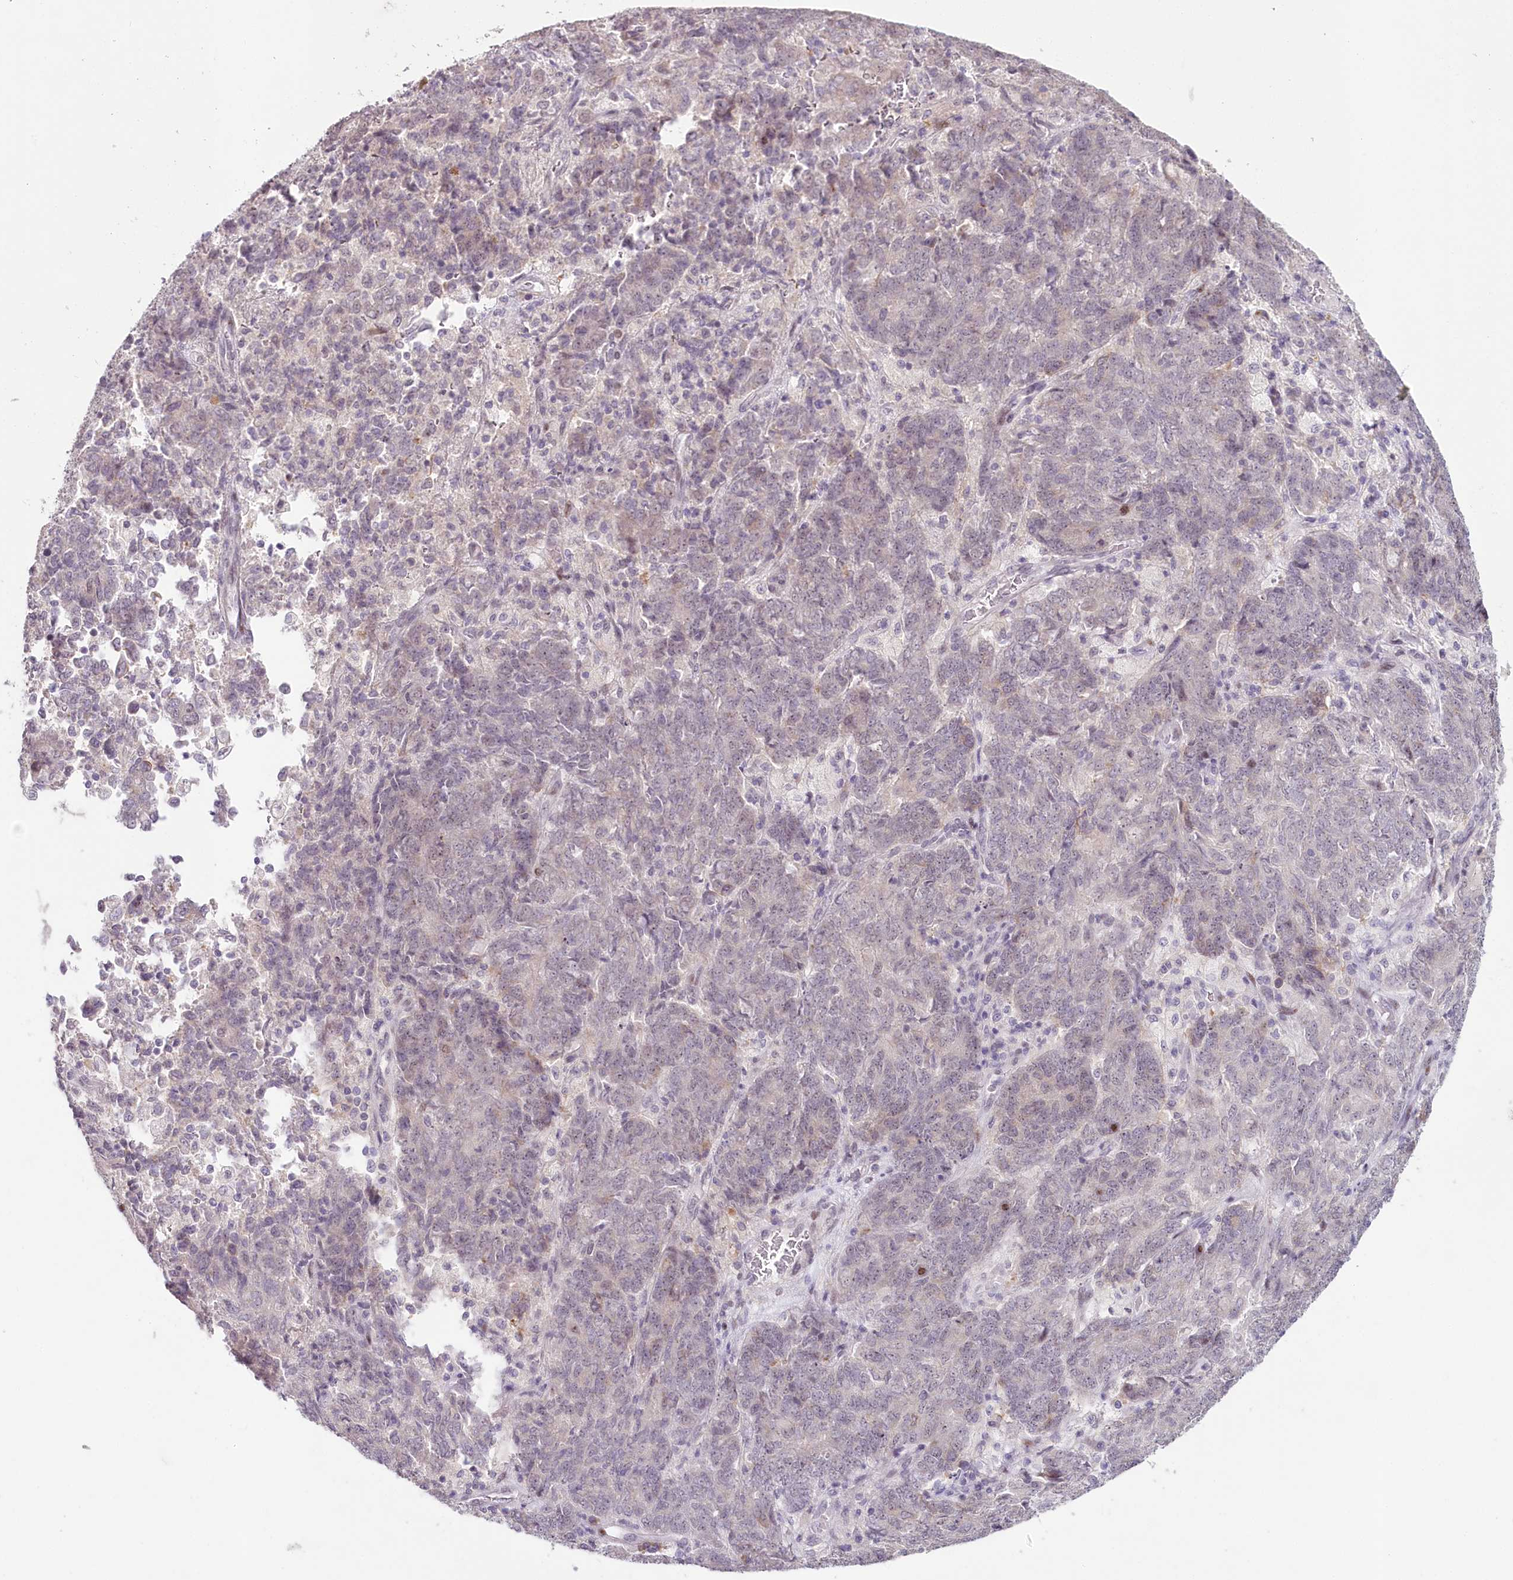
{"staining": {"intensity": "negative", "quantity": "none", "location": "none"}, "tissue": "endometrial cancer", "cell_type": "Tumor cells", "image_type": "cancer", "snomed": [{"axis": "morphology", "description": "Adenocarcinoma, NOS"}, {"axis": "topography", "description": "Endometrium"}], "caption": "Immunohistochemistry of human endometrial cancer shows no expression in tumor cells.", "gene": "HPD", "patient": {"sex": "female", "age": 80}}